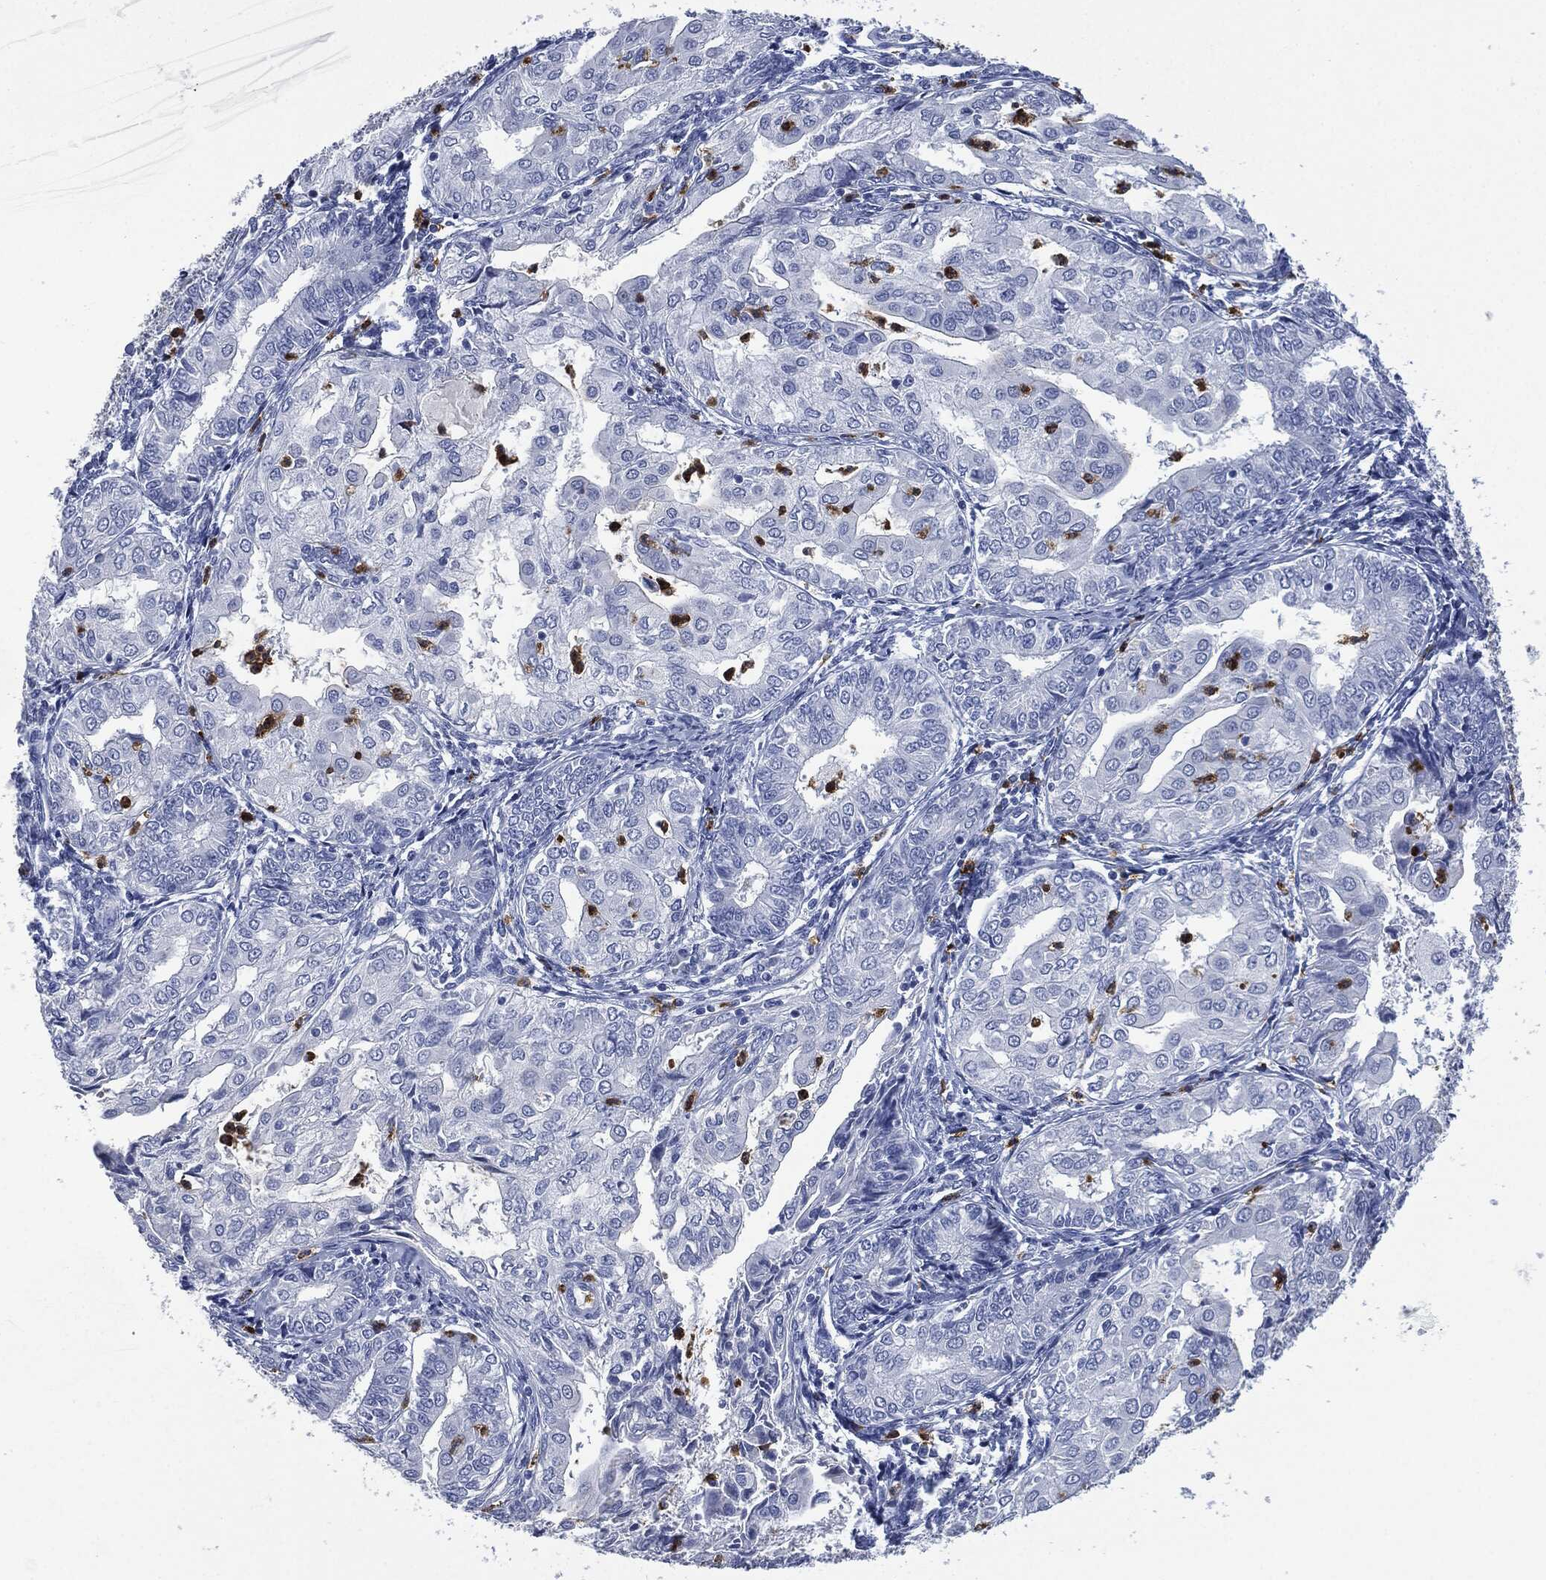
{"staining": {"intensity": "negative", "quantity": "none", "location": "none"}, "tissue": "endometrial cancer", "cell_type": "Tumor cells", "image_type": "cancer", "snomed": [{"axis": "morphology", "description": "Adenocarcinoma, NOS"}, {"axis": "topography", "description": "Endometrium"}], "caption": "An IHC micrograph of endometrial cancer is shown. There is no staining in tumor cells of endometrial cancer.", "gene": "CEACAM8", "patient": {"sex": "female", "age": 68}}